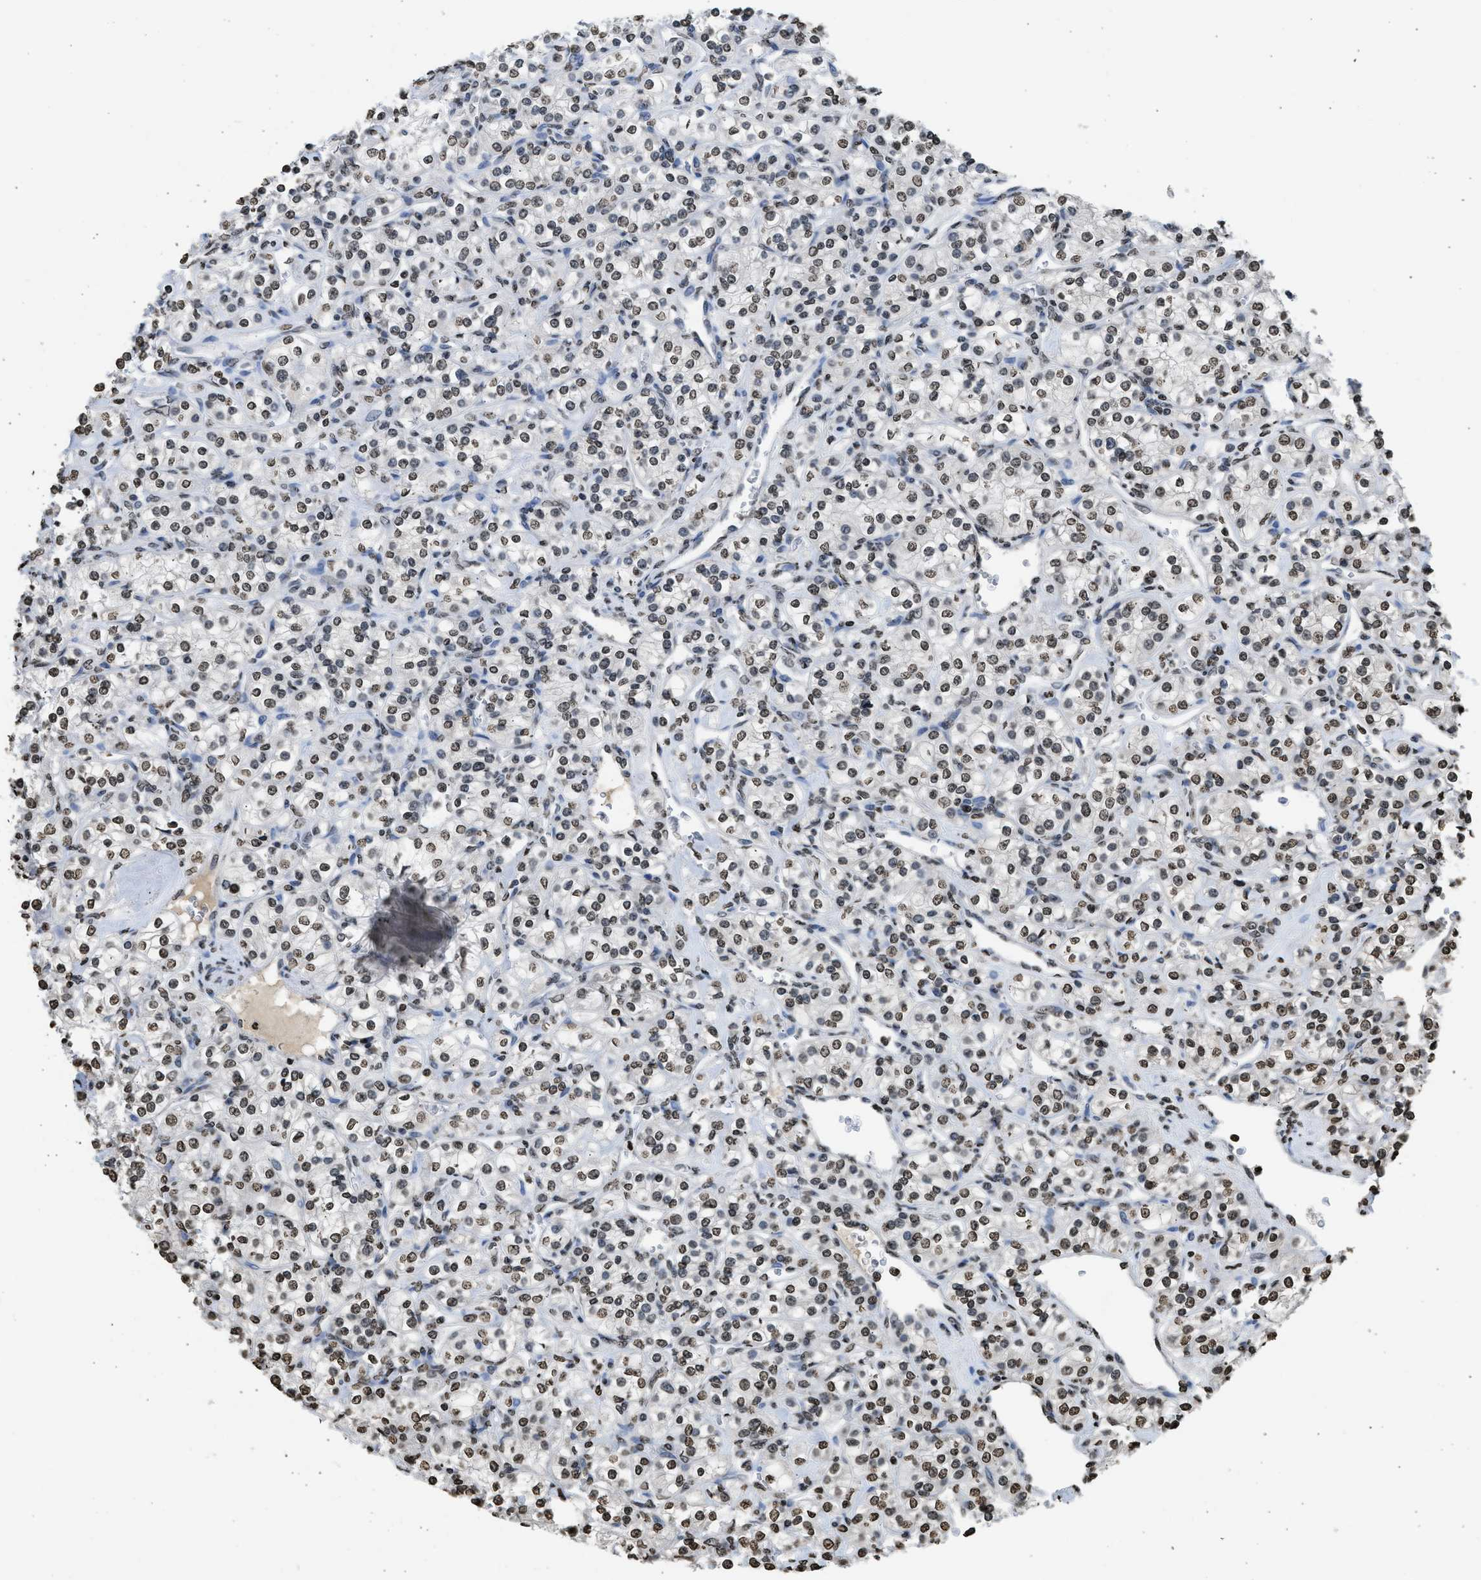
{"staining": {"intensity": "weak", "quantity": ">75%", "location": "nuclear"}, "tissue": "renal cancer", "cell_type": "Tumor cells", "image_type": "cancer", "snomed": [{"axis": "morphology", "description": "Adenocarcinoma, NOS"}, {"axis": "topography", "description": "Kidney"}], "caption": "Approximately >75% of tumor cells in adenocarcinoma (renal) exhibit weak nuclear protein staining as visualized by brown immunohistochemical staining.", "gene": "RRAGC", "patient": {"sex": "male", "age": 77}}